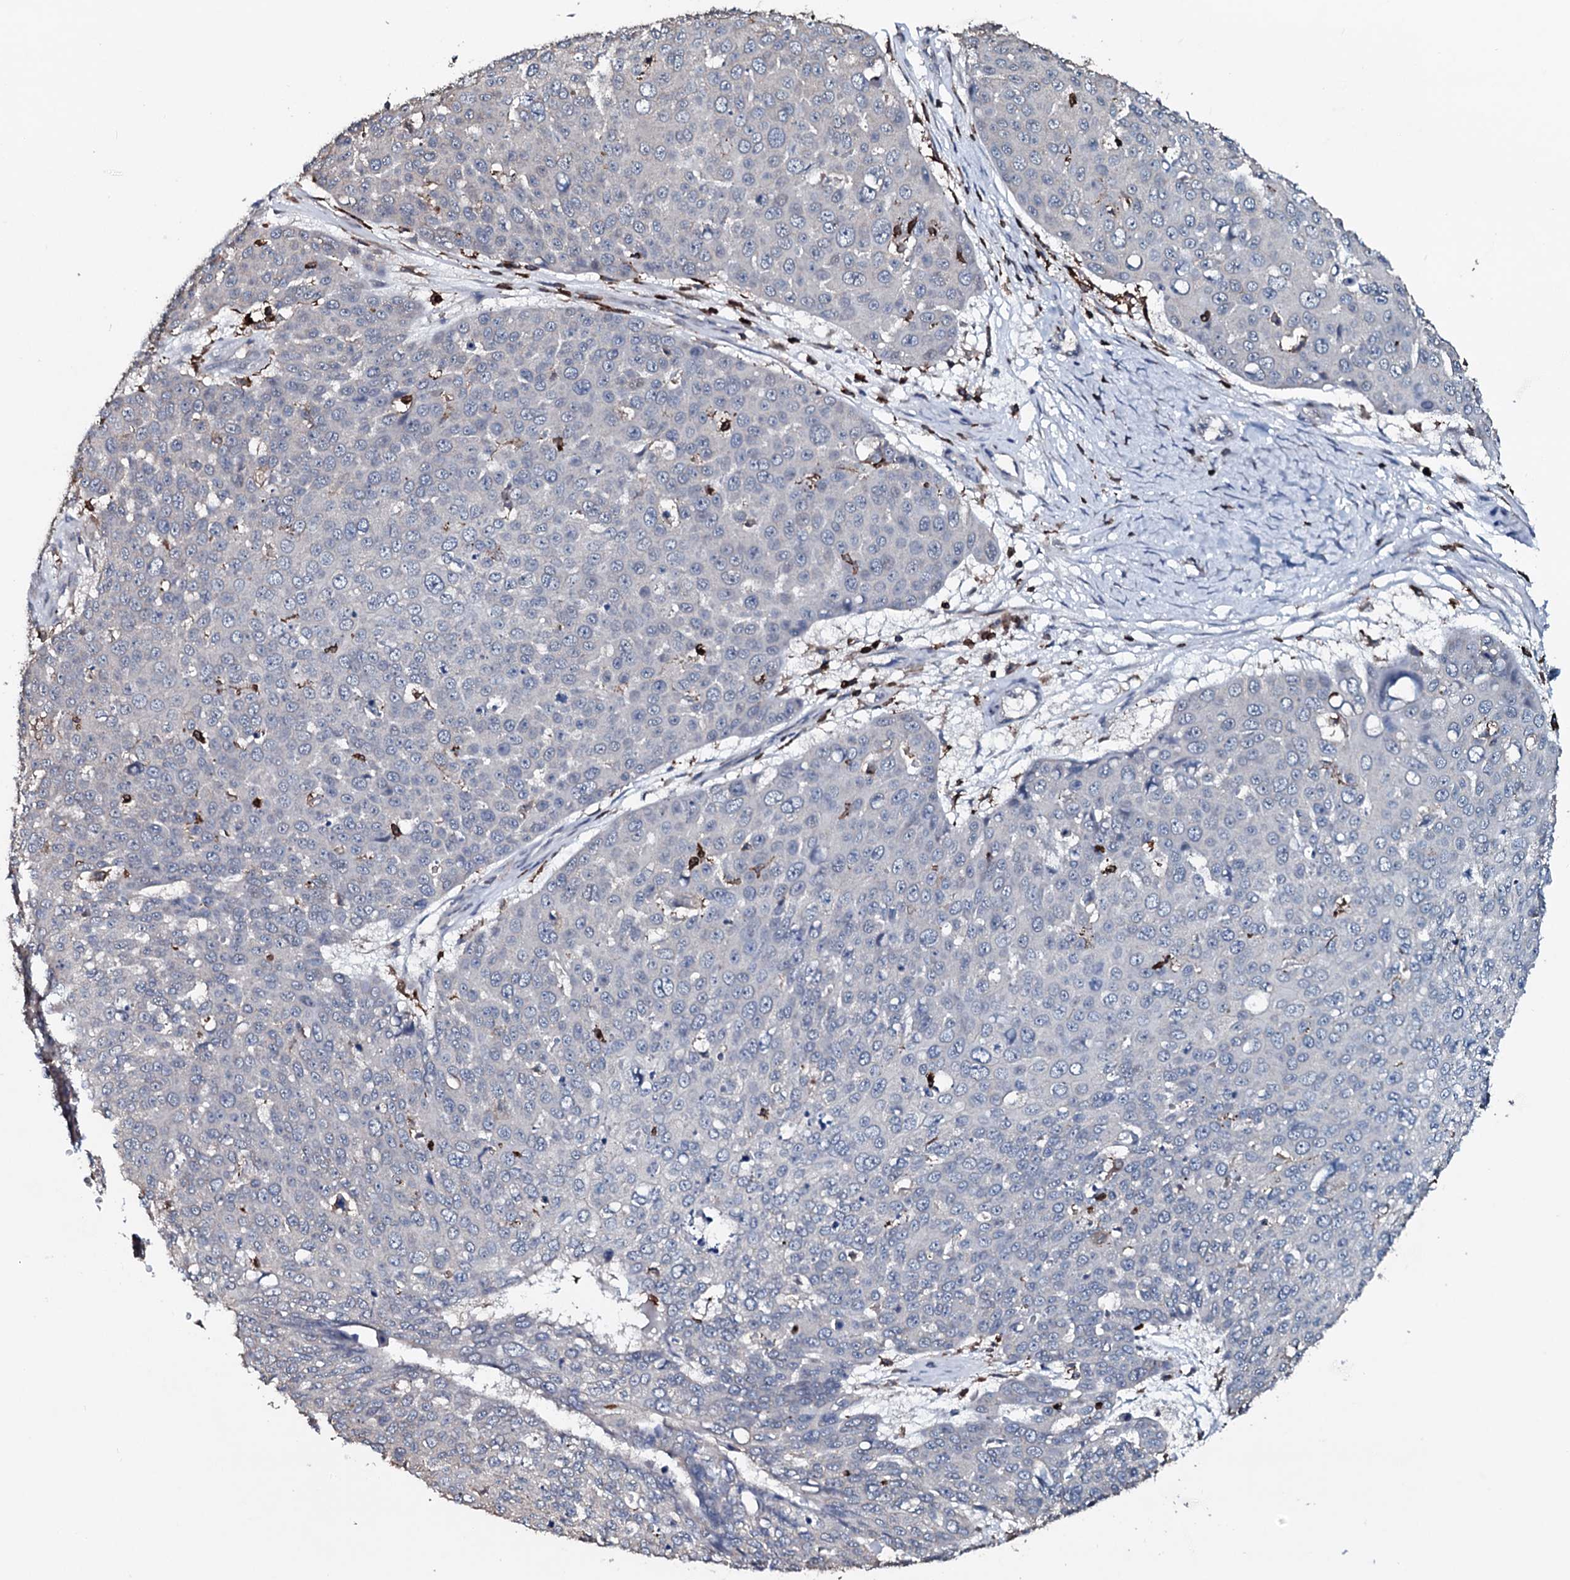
{"staining": {"intensity": "negative", "quantity": "none", "location": "none"}, "tissue": "skin cancer", "cell_type": "Tumor cells", "image_type": "cancer", "snomed": [{"axis": "morphology", "description": "Squamous cell carcinoma, NOS"}, {"axis": "topography", "description": "Skin"}], "caption": "There is no significant expression in tumor cells of squamous cell carcinoma (skin). The staining is performed using DAB brown chromogen with nuclei counter-stained in using hematoxylin.", "gene": "OGFOD2", "patient": {"sex": "male", "age": 71}}